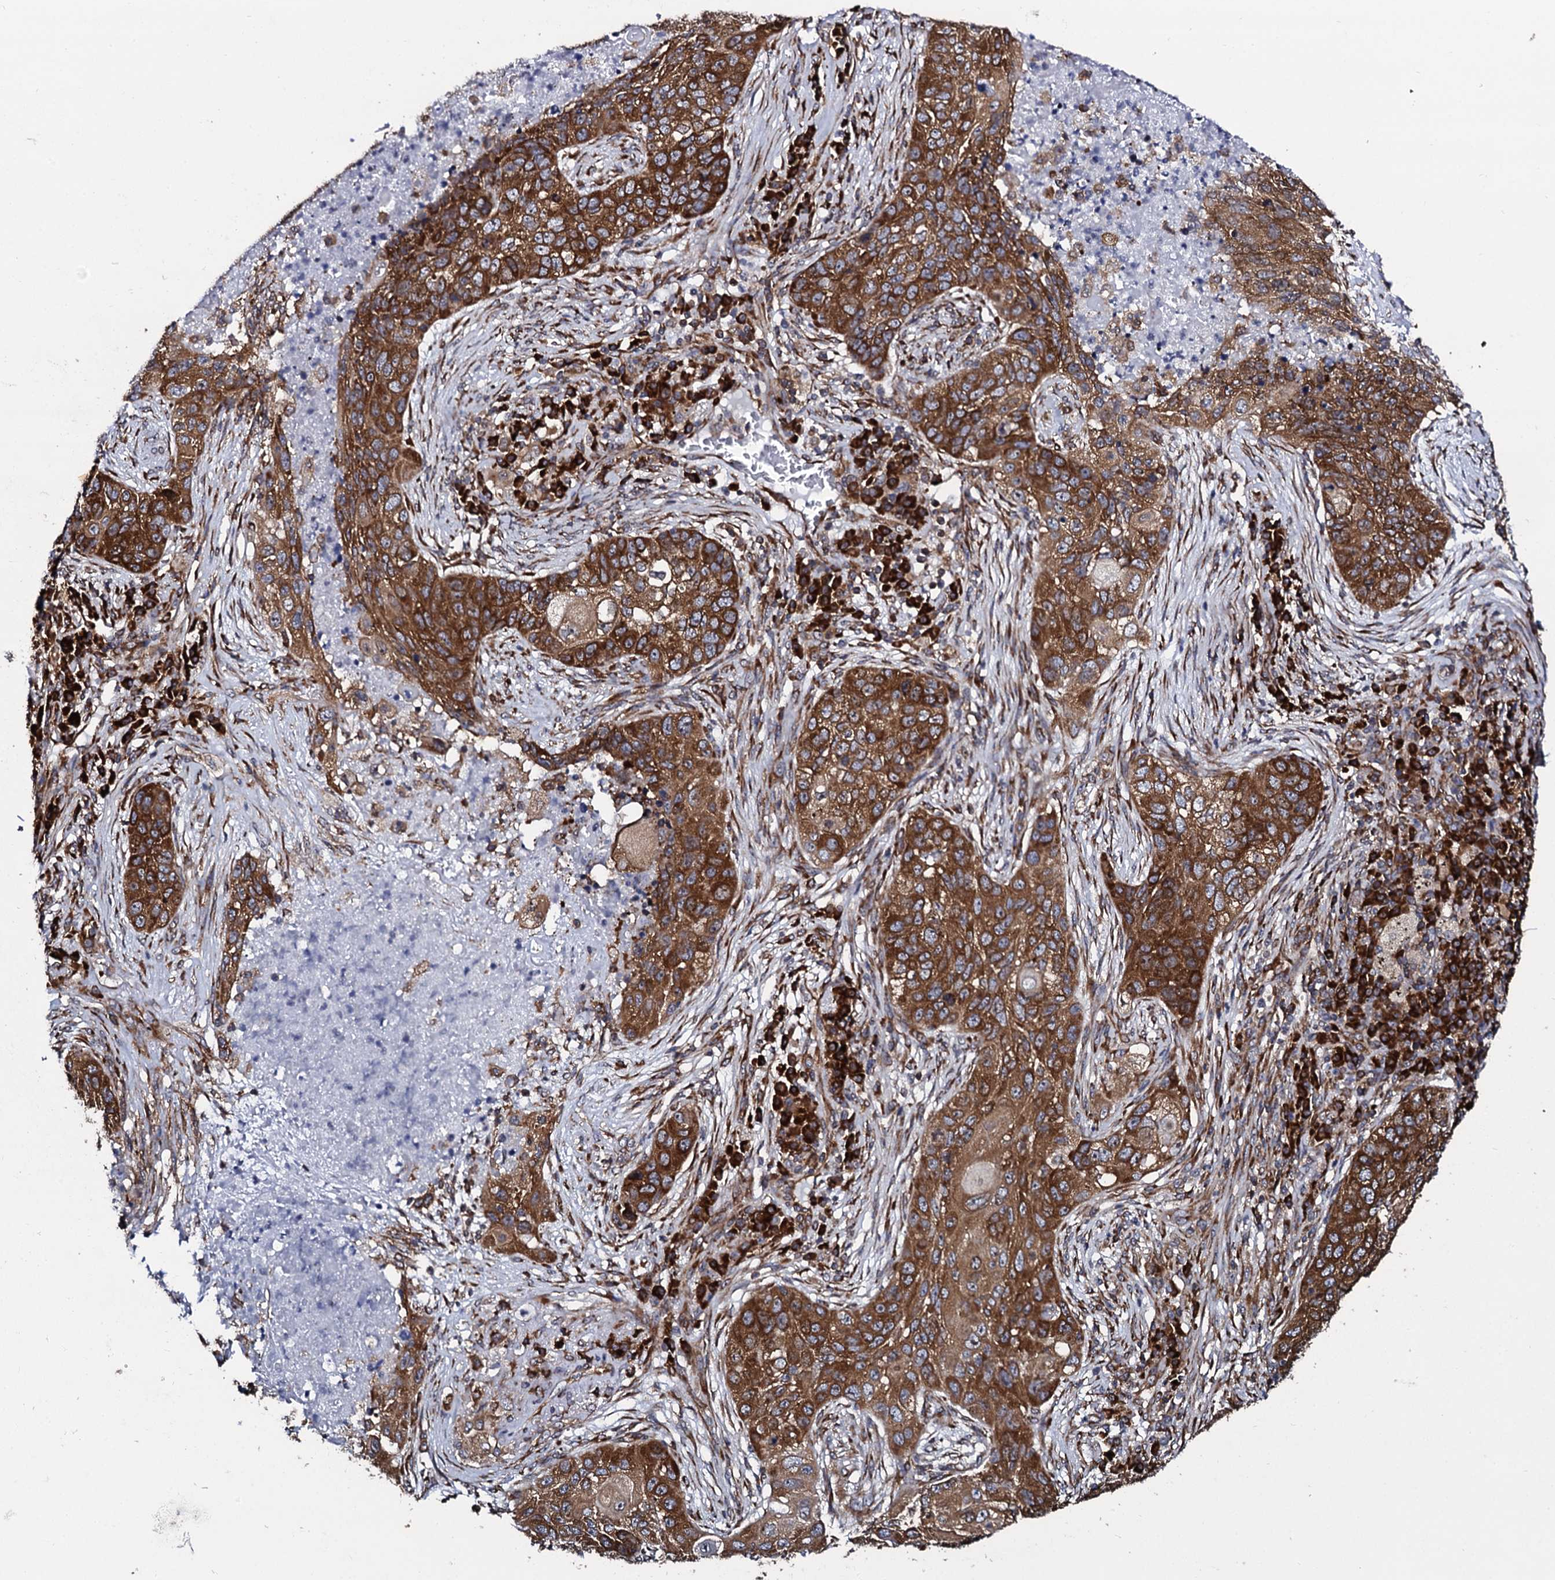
{"staining": {"intensity": "strong", "quantity": ">75%", "location": "cytoplasmic/membranous"}, "tissue": "lung cancer", "cell_type": "Tumor cells", "image_type": "cancer", "snomed": [{"axis": "morphology", "description": "Squamous cell carcinoma, NOS"}, {"axis": "topography", "description": "Lung"}], "caption": "Immunohistochemical staining of lung cancer displays high levels of strong cytoplasmic/membranous positivity in about >75% of tumor cells.", "gene": "SPTY2D1", "patient": {"sex": "female", "age": 63}}